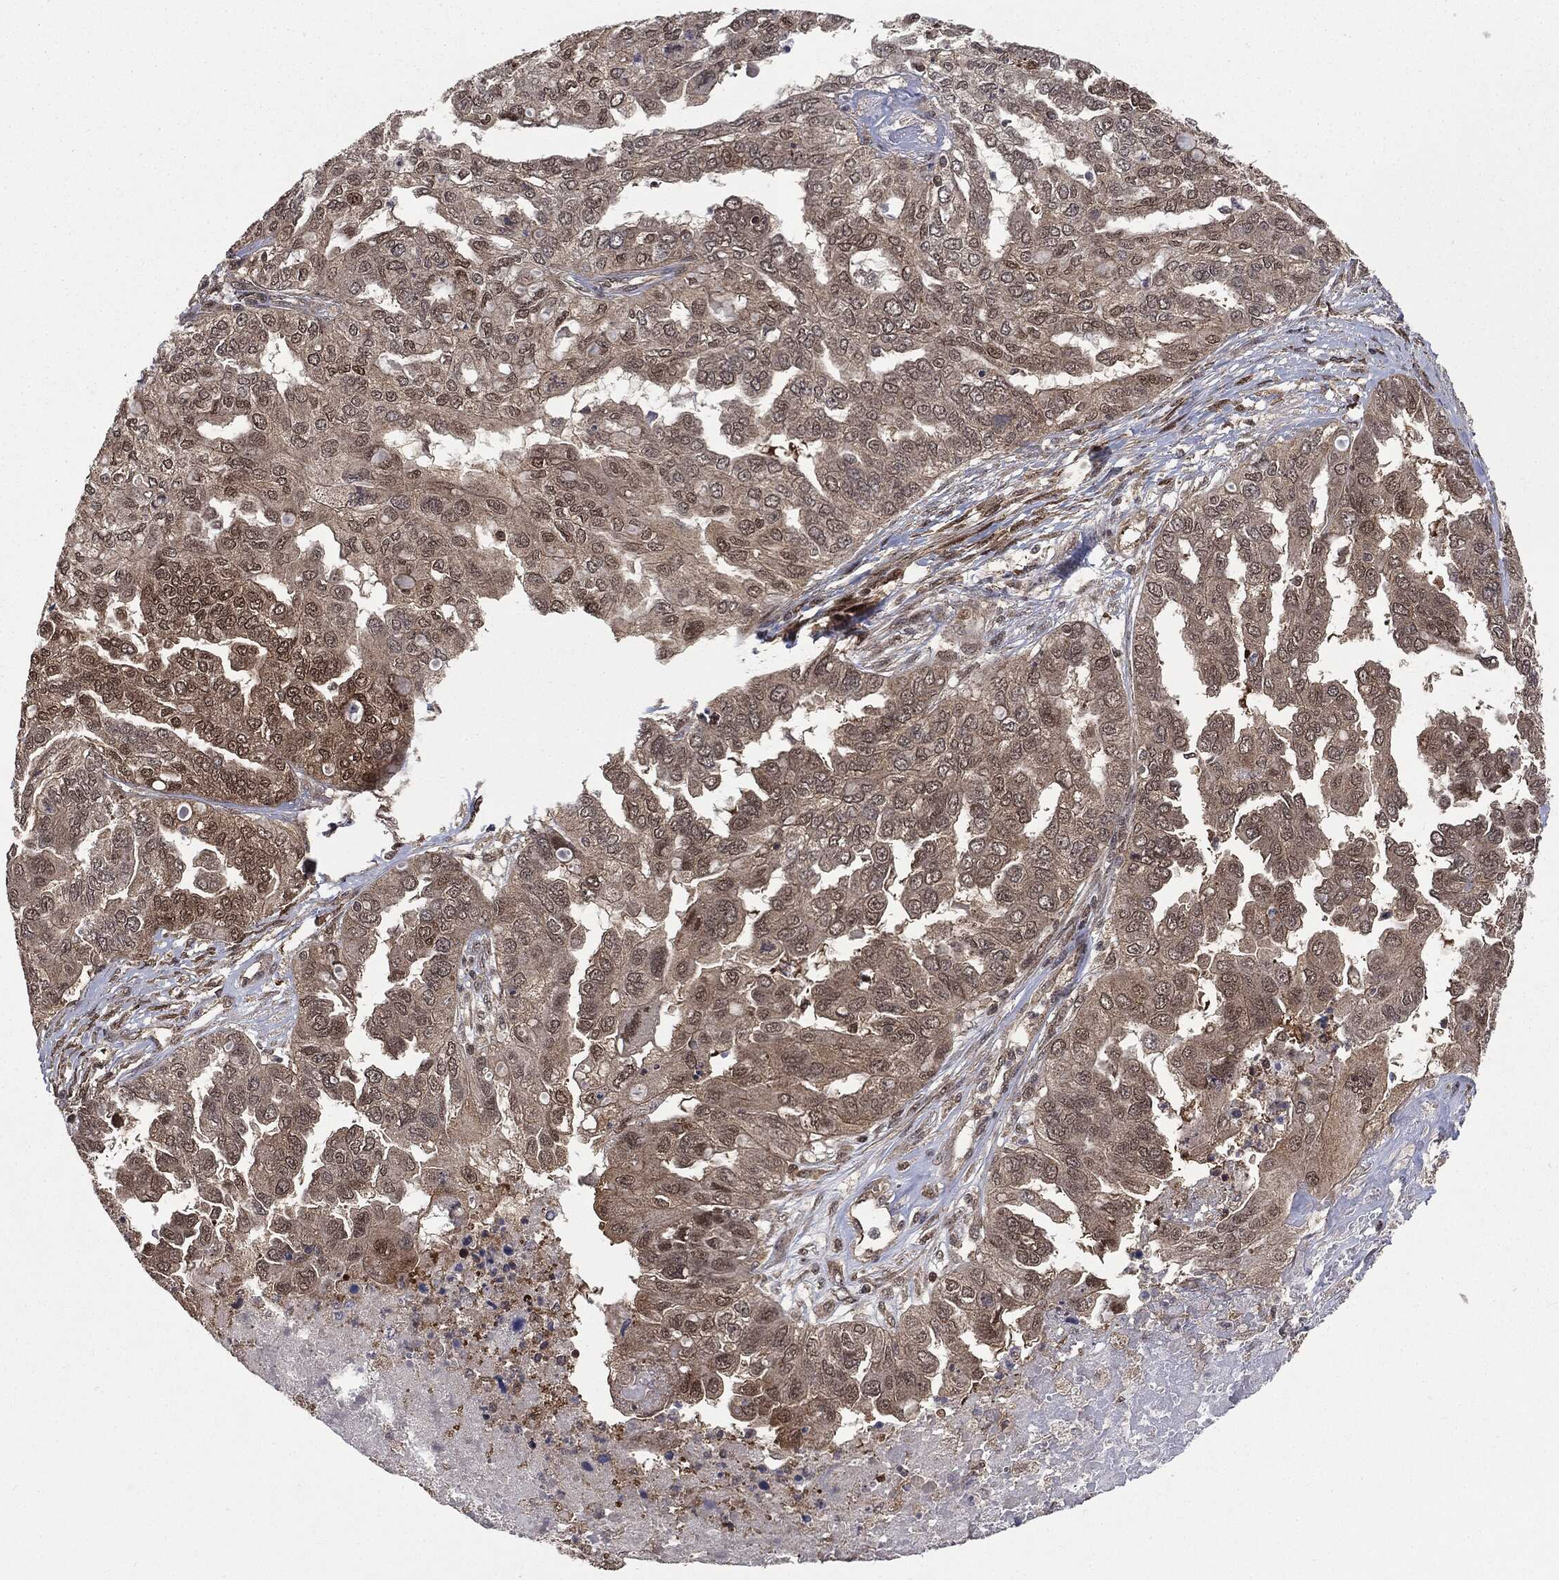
{"staining": {"intensity": "weak", "quantity": "<25%", "location": "cytoplasmic/membranous,nuclear"}, "tissue": "ovarian cancer", "cell_type": "Tumor cells", "image_type": "cancer", "snomed": [{"axis": "morphology", "description": "Cystadenocarcinoma, serous, NOS"}, {"axis": "topography", "description": "Ovary"}], "caption": "The histopathology image exhibits no staining of tumor cells in ovarian serous cystadenocarcinoma.", "gene": "PTPA", "patient": {"sex": "female", "age": 53}}